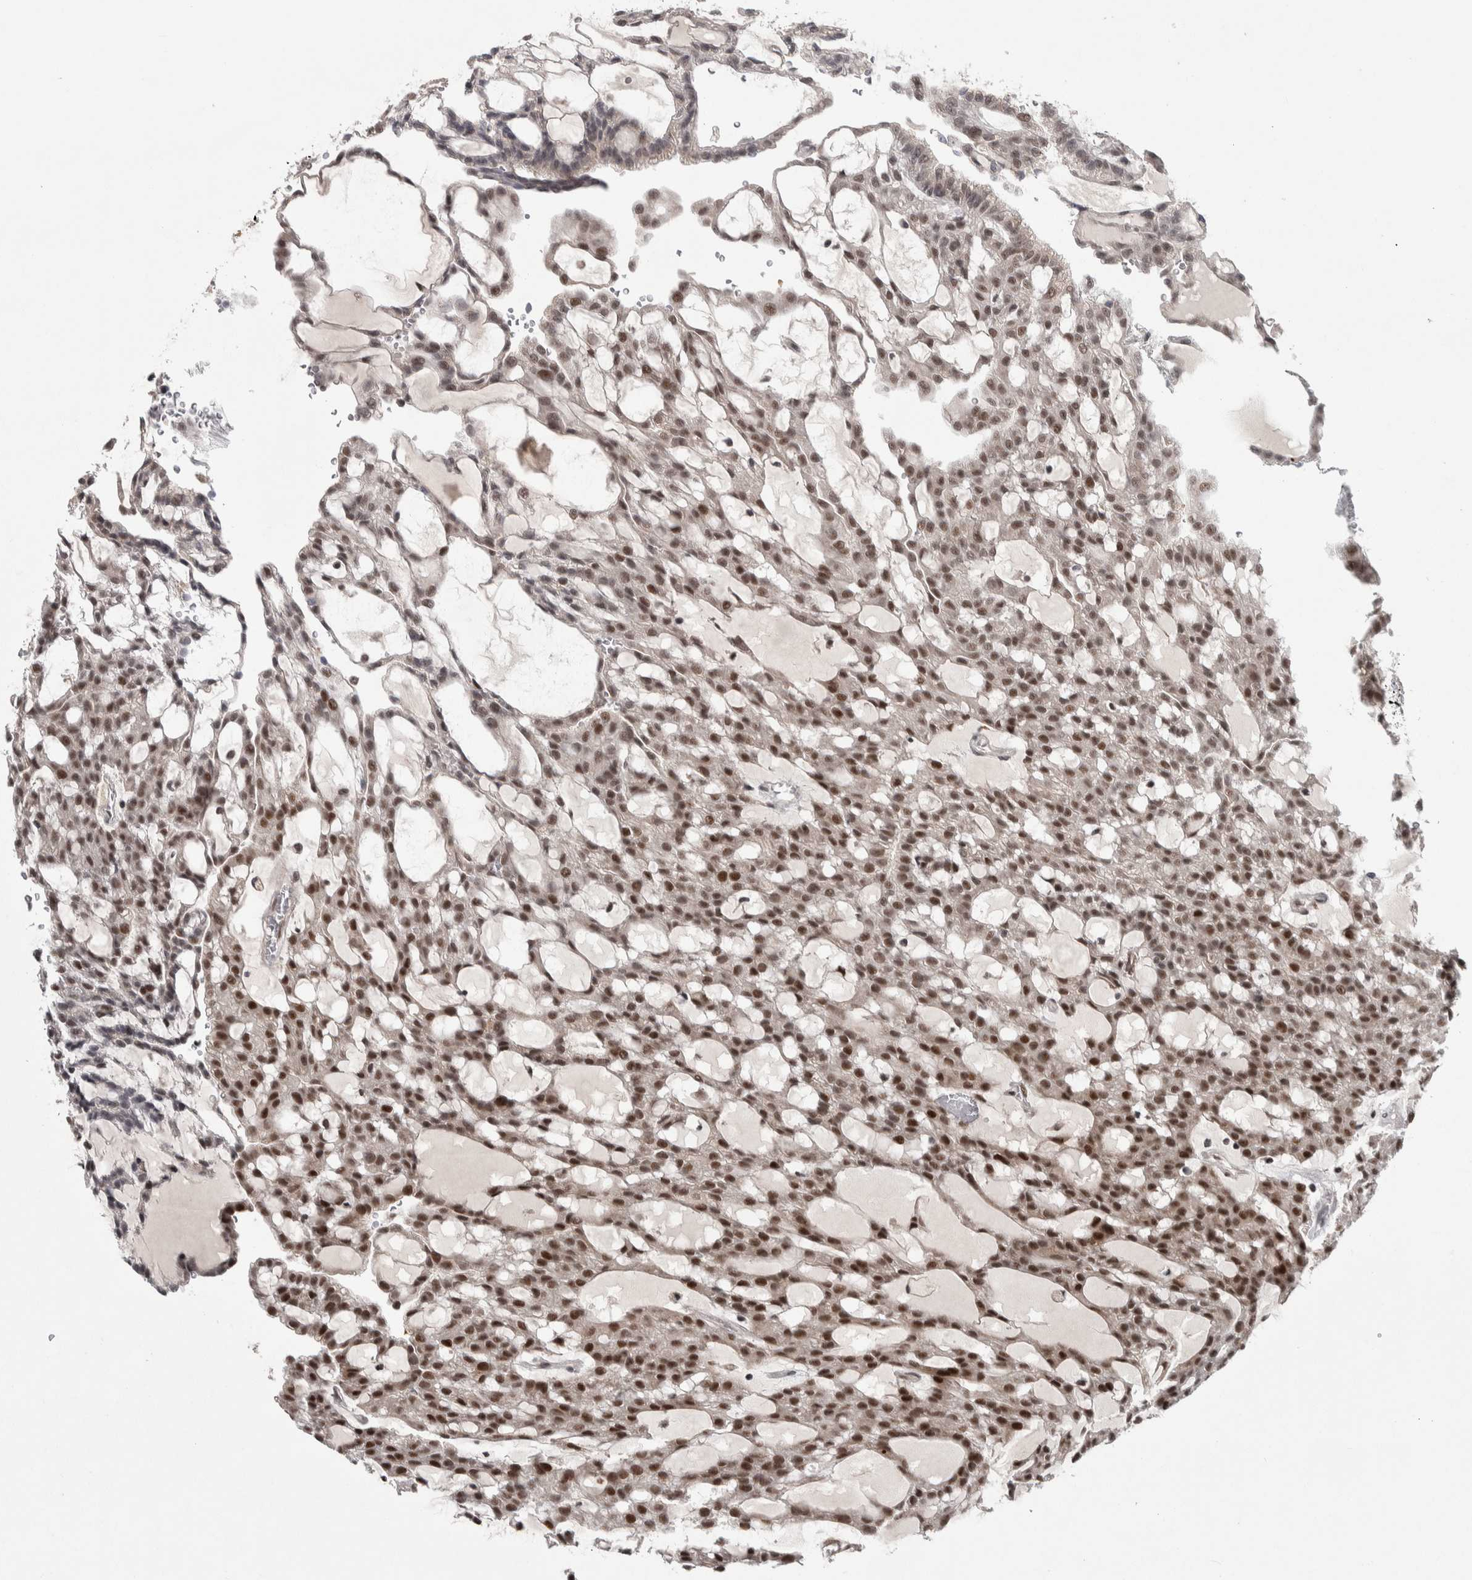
{"staining": {"intensity": "moderate", "quantity": ">75%", "location": "nuclear"}, "tissue": "renal cancer", "cell_type": "Tumor cells", "image_type": "cancer", "snomed": [{"axis": "morphology", "description": "Adenocarcinoma, NOS"}, {"axis": "topography", "description": "Kidney"}], "caption": "Moderate nuclear staining is present in approximately >75% of tumor cells in renal cancer (adenocarcinoma).", "gene": "ASPN", "patient": {"sex": "male", "age": 63}}